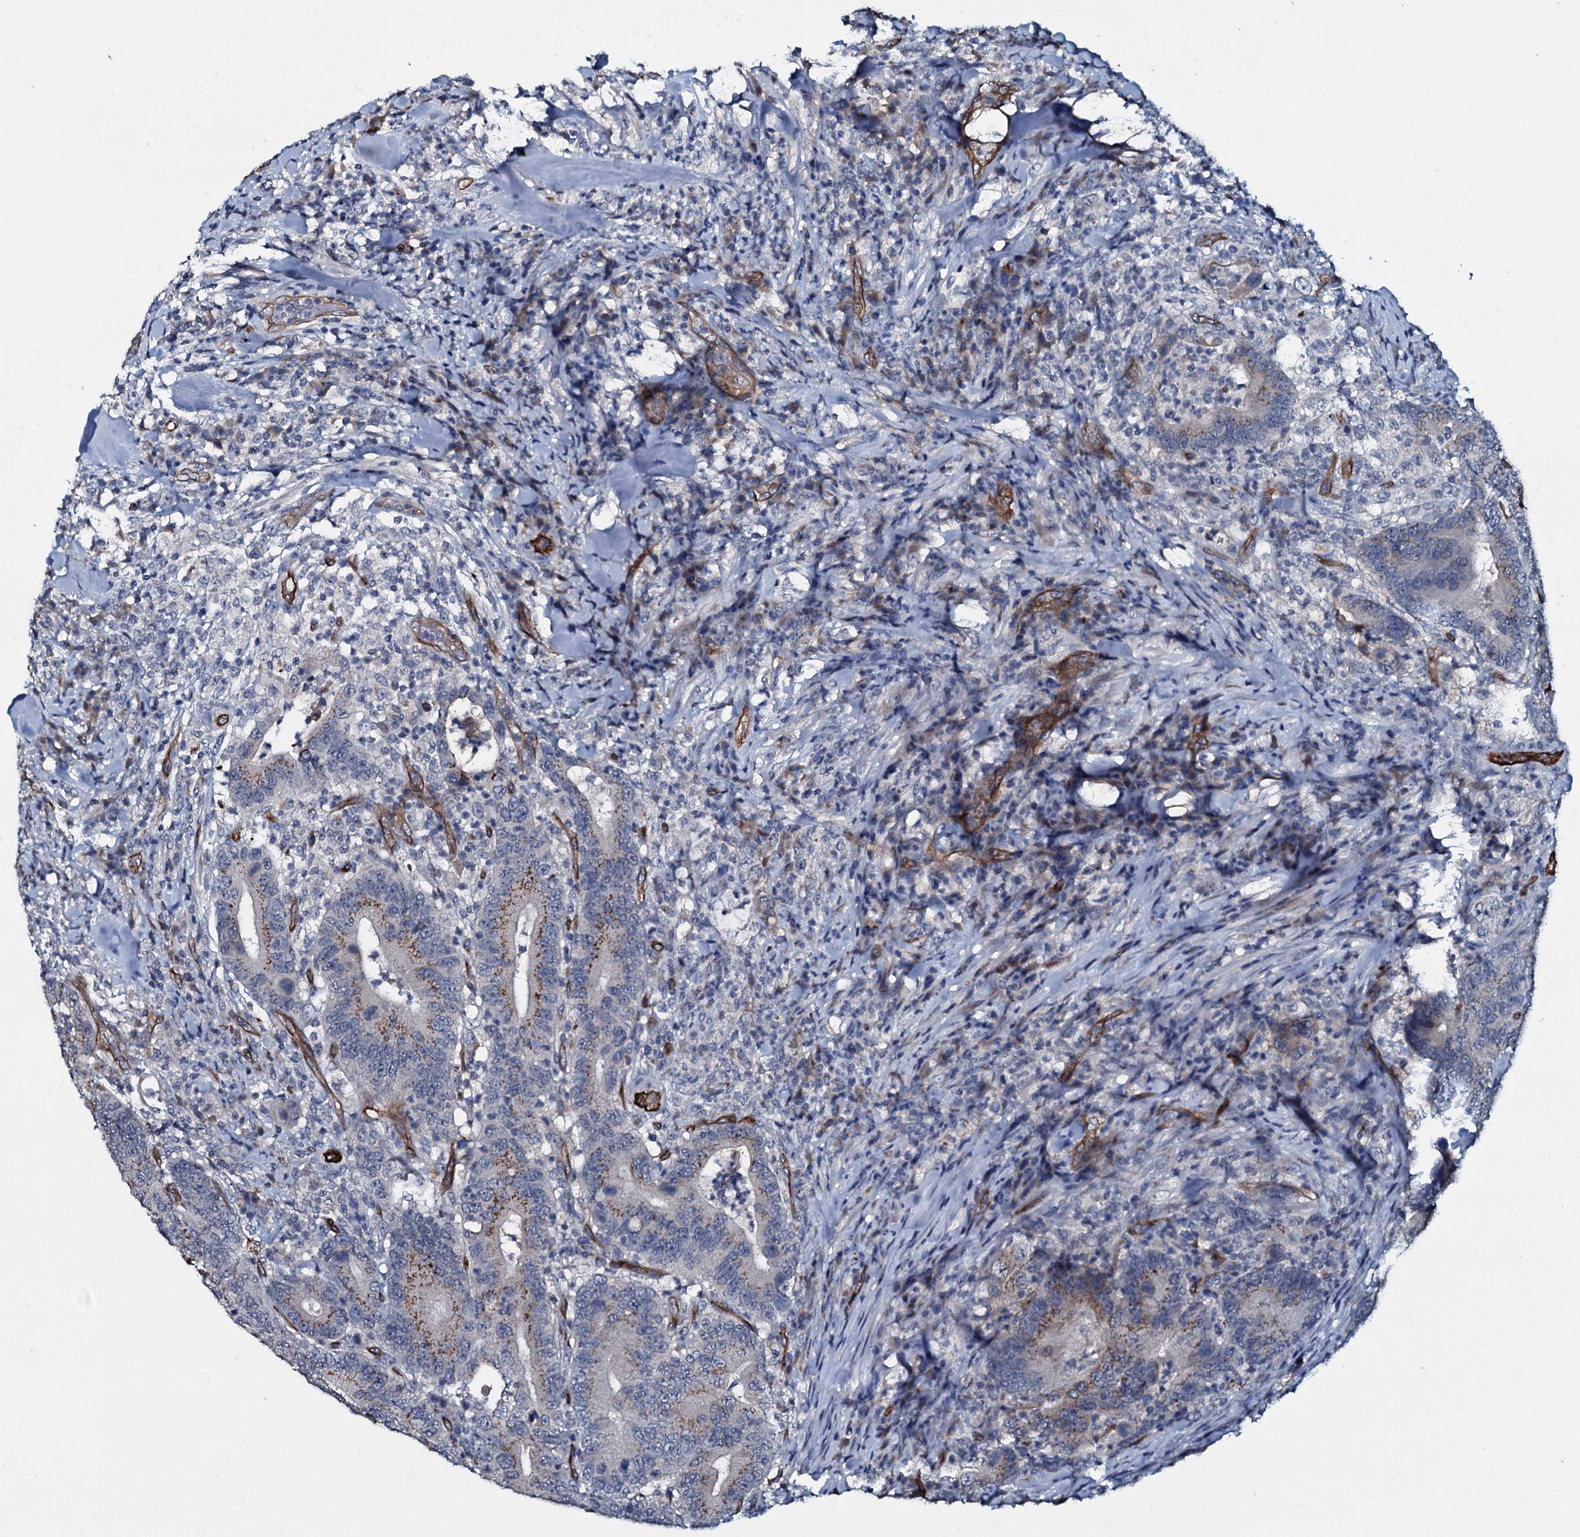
{"staining": {"intensity": "moderate", "quantity": ">75%", "location": "cytoplasmic/membranous"}, "tissue": "colorectal cancer", "cell_type": "Tumor cells", "image_type": "cancer", "snomed": [{"axis": "morphology", "description": "Adenocarcinoma, NOS"}, {"axis": "topography", "description": "Colon"}], "caption": "Immunohistochemical staining of human colorectal cancer exhibits moderate cytoplasmic/membranous protein positivity in approximately >75% of tumor cells.", "gene": "CLEC14A", "patient": {"sex": "female", "age": 66}}